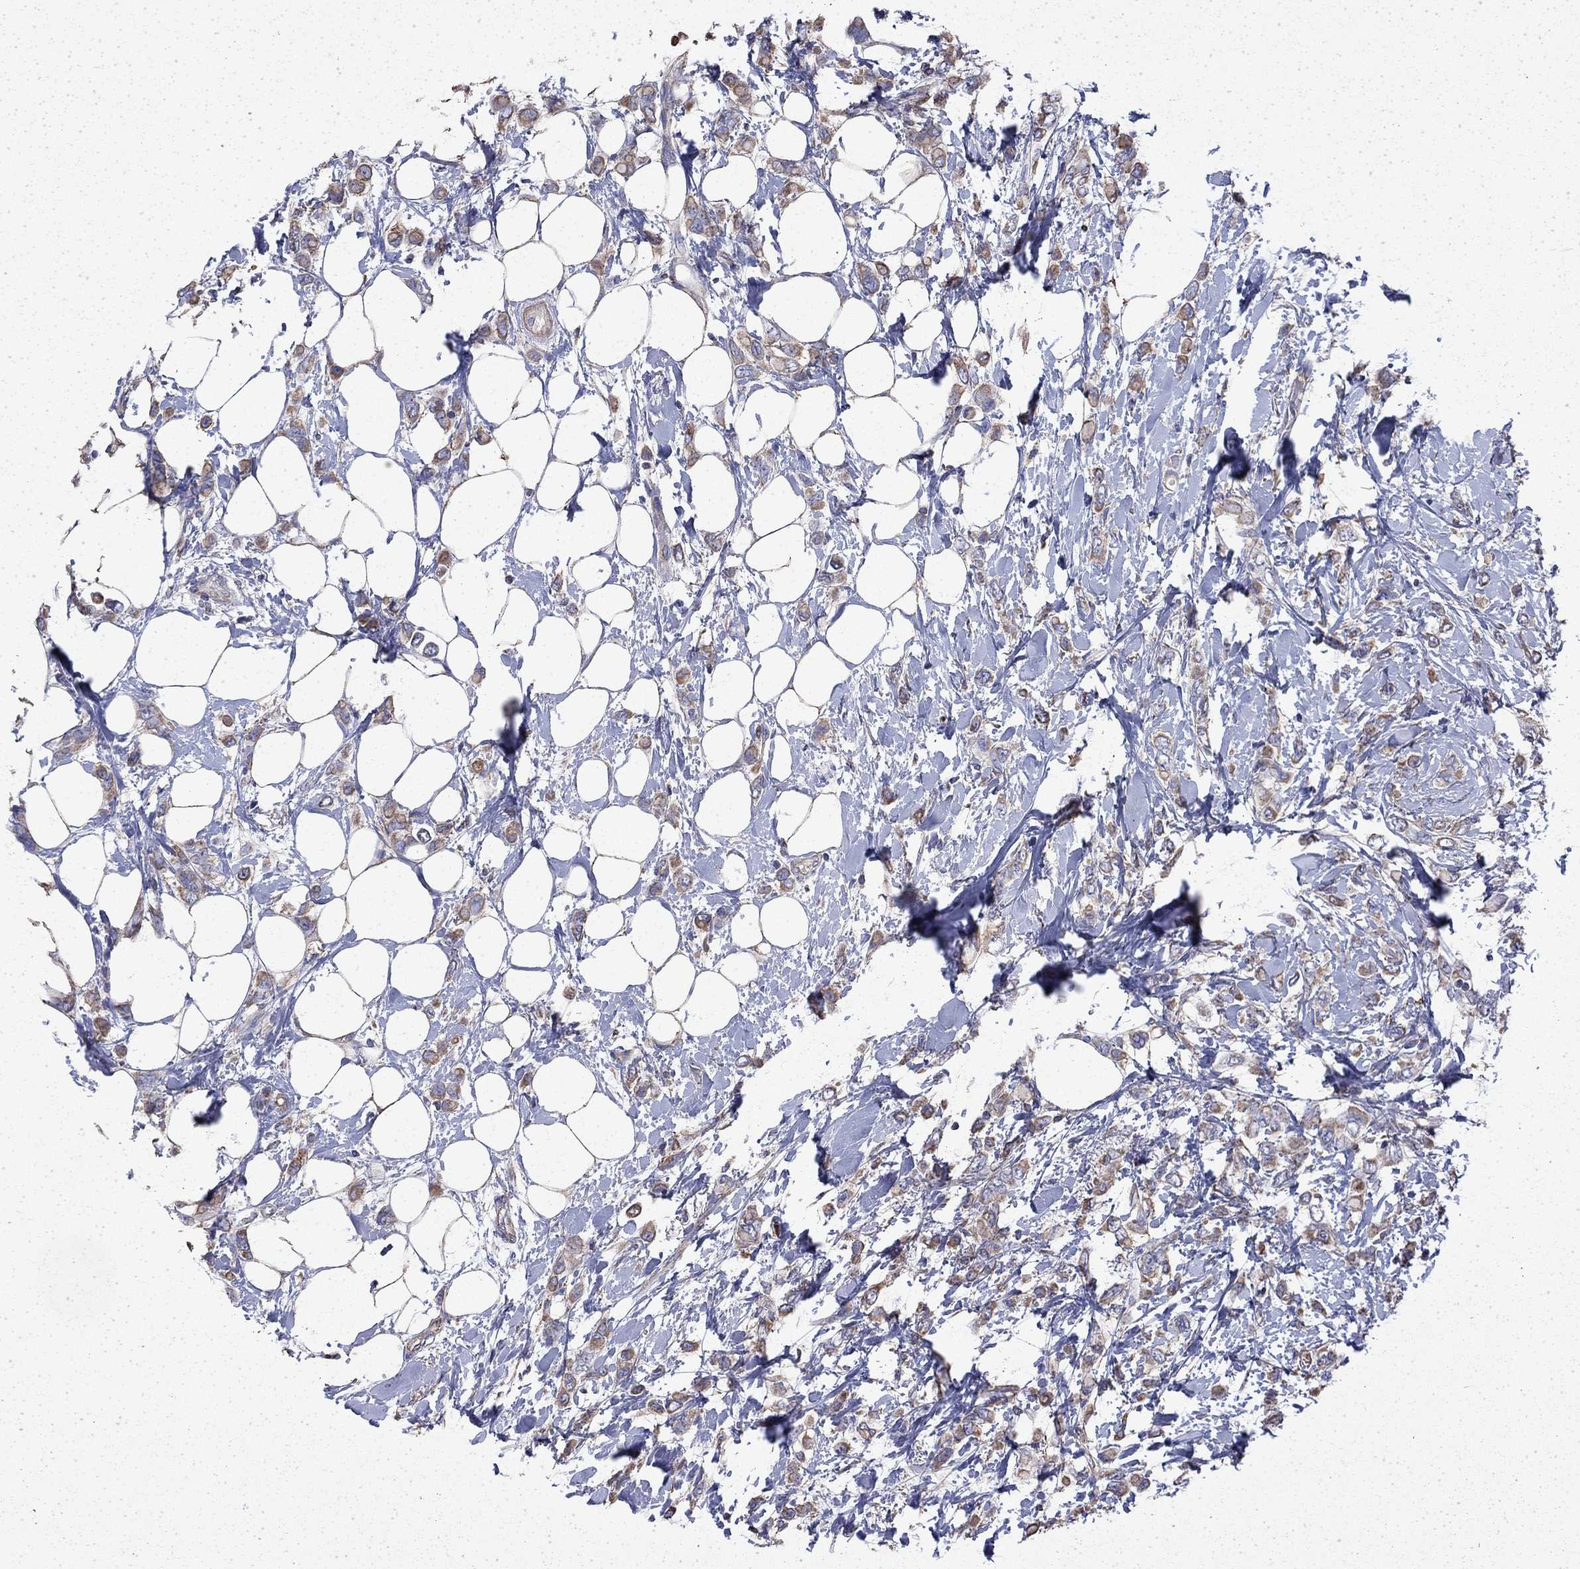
{"staining": {"intensity": "moderate", "quantity": "25%-75%", "location": "cytoplasmic/membranous"}, "tissue": "breast cancer", "cell_type": "Tumor cells", "image_type": "cancer", "snomed": [{"axis": "morphology", "description": "Lobular carcinoma"}, {"axis": "topography", "description": "Breast"}], "caption": "Brown immunohistochemical staining in lobular carcinoma (breast) reveals moderate cytoplasmic/membranous staining in about 25%-75% of tumor cells. (DAB (3,3'-diaminobenzidine) = brown stain, brightfield microscopy at high magnification).", "gene": "DTNA", "patient": {"sex": "female", "age": 66}}